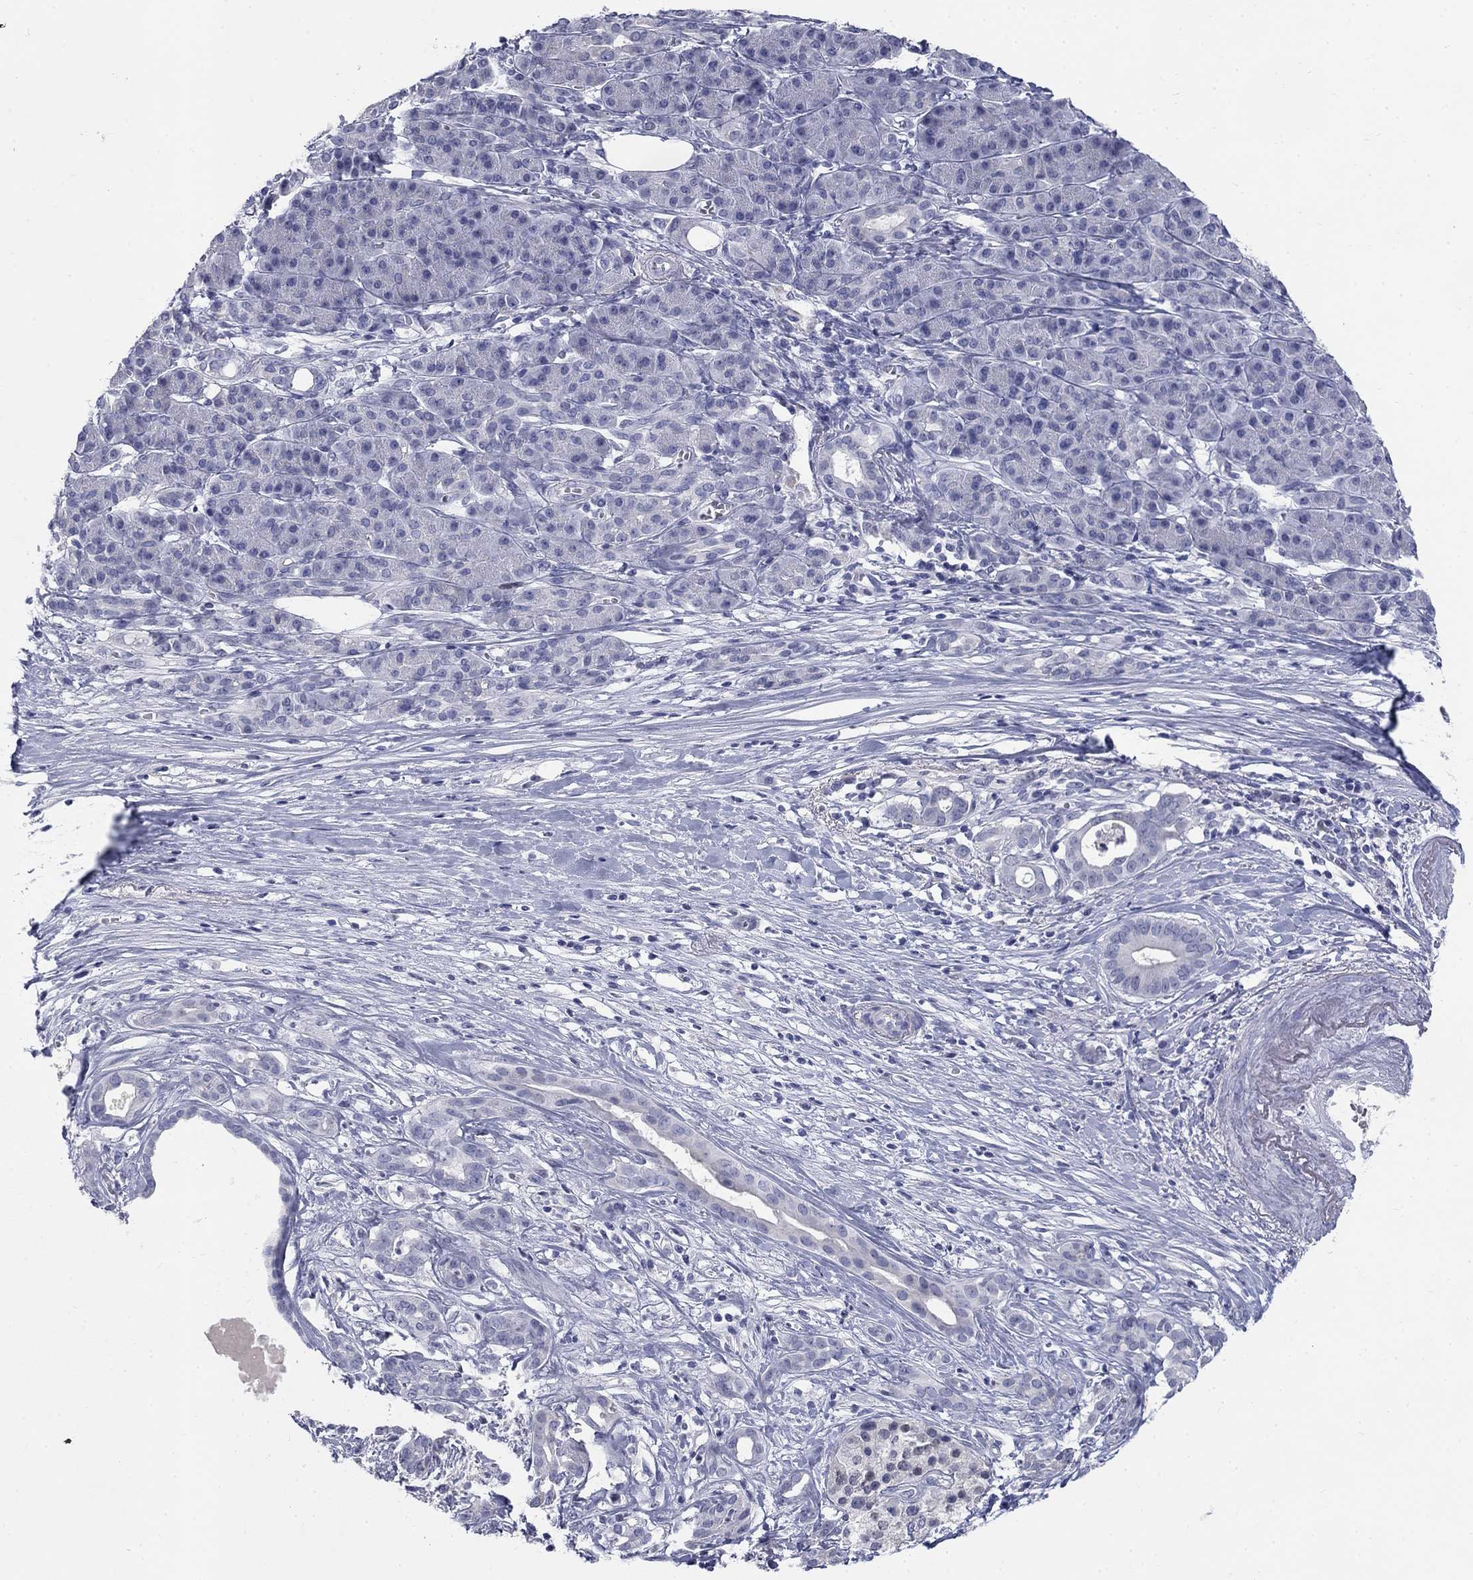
{"staining": {"intensity": "negative", "quantity": "none", "location": "none"}, "tissue": "pancreatic cancer", "cell_type": "Tumor cells", "image_type": "cancer", "snomed": [{"axis": "morphology", "description": "Adenocarcinoma, NOS"}, {"axis": "topography", "description": "Pancreas"}], "caption": "DAB (3,3'-diaminobenzidine) immunohistochemical staining of pancreatic adenocarcinoma exhibits no significant expression in tumor cells. The staining was performed using DAB (3,3'-diaminobenzidine) to visualize the protein expression in brown, while the nuclei were stained in blue with hematoxylin (Magnification: 20x).", "gene": "ELAVL4", "patient": {"sex": "male", "age": 61}}